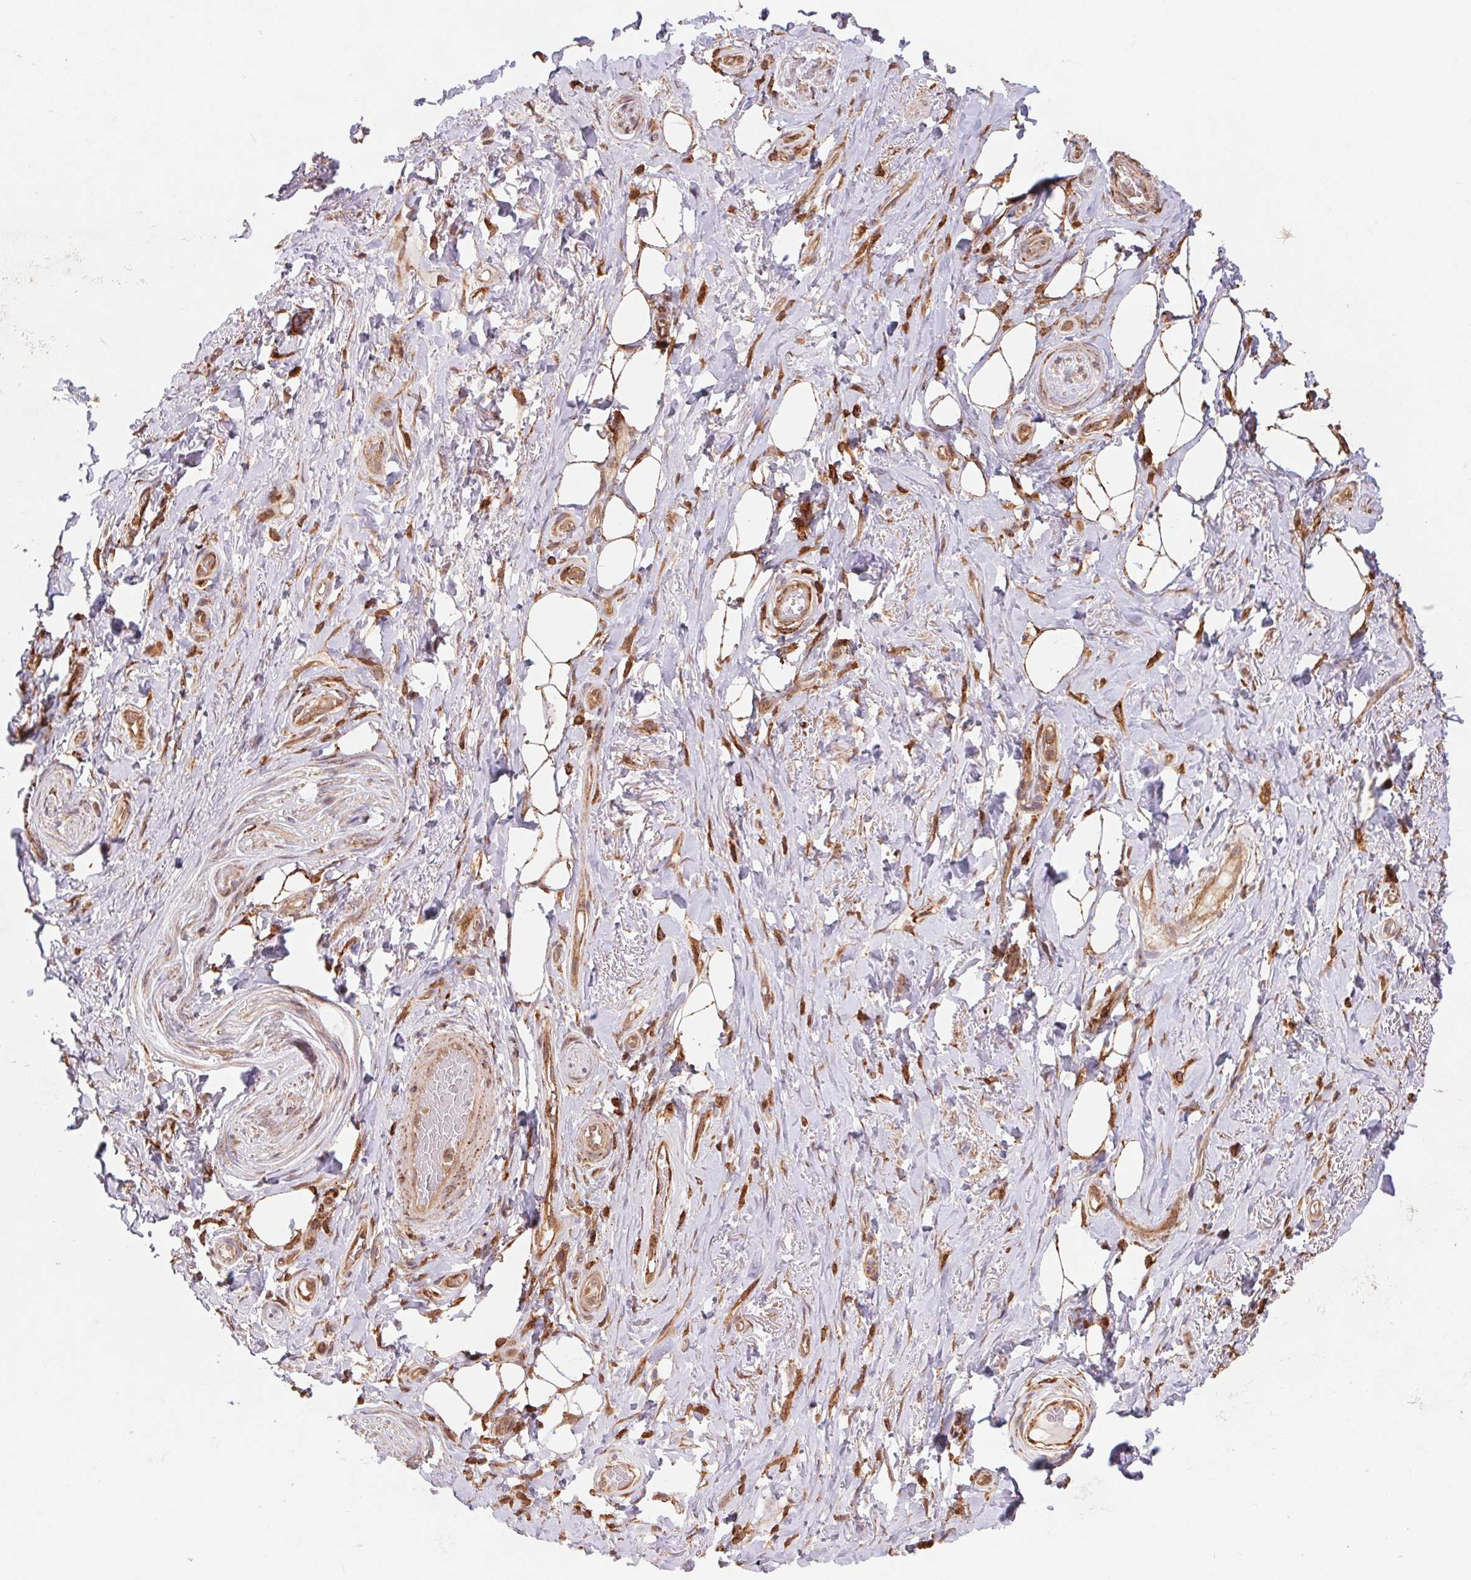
{"staining": {"intensity": "moderate", "quantity": ">75%", "location": "cytoplasmic/membranous"}, "tissue": "adipose tissue", "cell_type": "Adipocytes", "image_type": "normal", "snomed": [{"axis": "morphology", "description": "Normal tissue, NOS"}, {"axis": "topography", "description": "Anal"}, {"axis": "topography", "description": "Peripheral nerve tissue"}], "caption": "DAB (3,3'-diaminobenzidine) immunohistochemical staining of normal adipose tissue shows moderate cytoplasmic/membranous protein expression in about >75% of adipocytes. Ihc stains the protein of interest in brown and the nuclei are stained blue.", "gene": "URM1", "patient": {"sex": "male", "age": 53}}